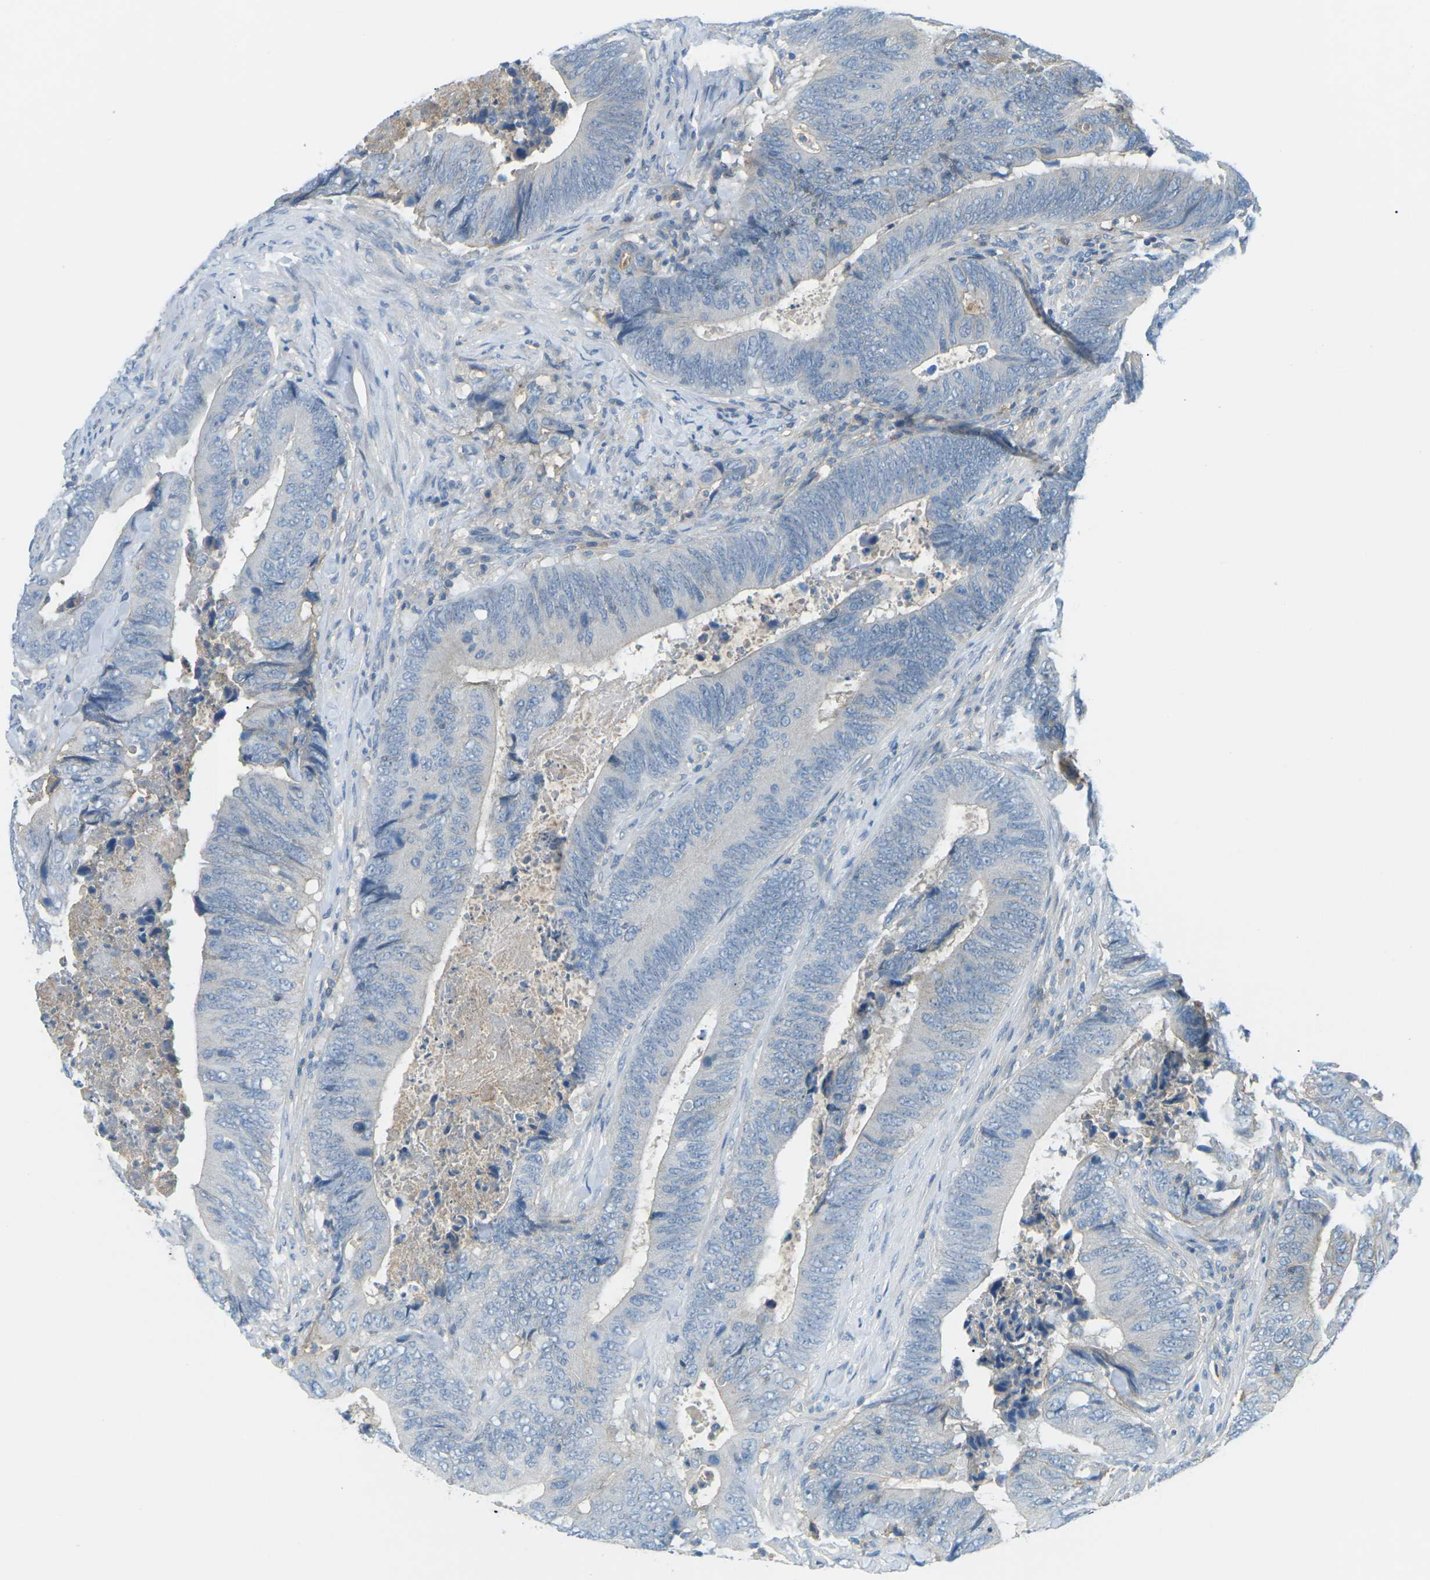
{"staining": {"intensity": "negative", "quantity": "none", "location": "none"}, "tissue": "colorectal cancer", "cell_type": "Tumor cells", "image_type": "cancer", "snomed": [{"axis": "morphology", "description": "Normal tissue, NOS"}, {"axis": "morphology", "description": "Adenocarcinoma, NOS"}, {"axis": "topography", "description": "Colon"}], "caption": "High power microscopy micrograph of an immunohistochemistry micrograph of colorectal cancer, revealing no significant staining in tumor cells. Nuclei are stained in blue.", "gene": "CD47", "patient": {"sex": "male", "age": 56}}